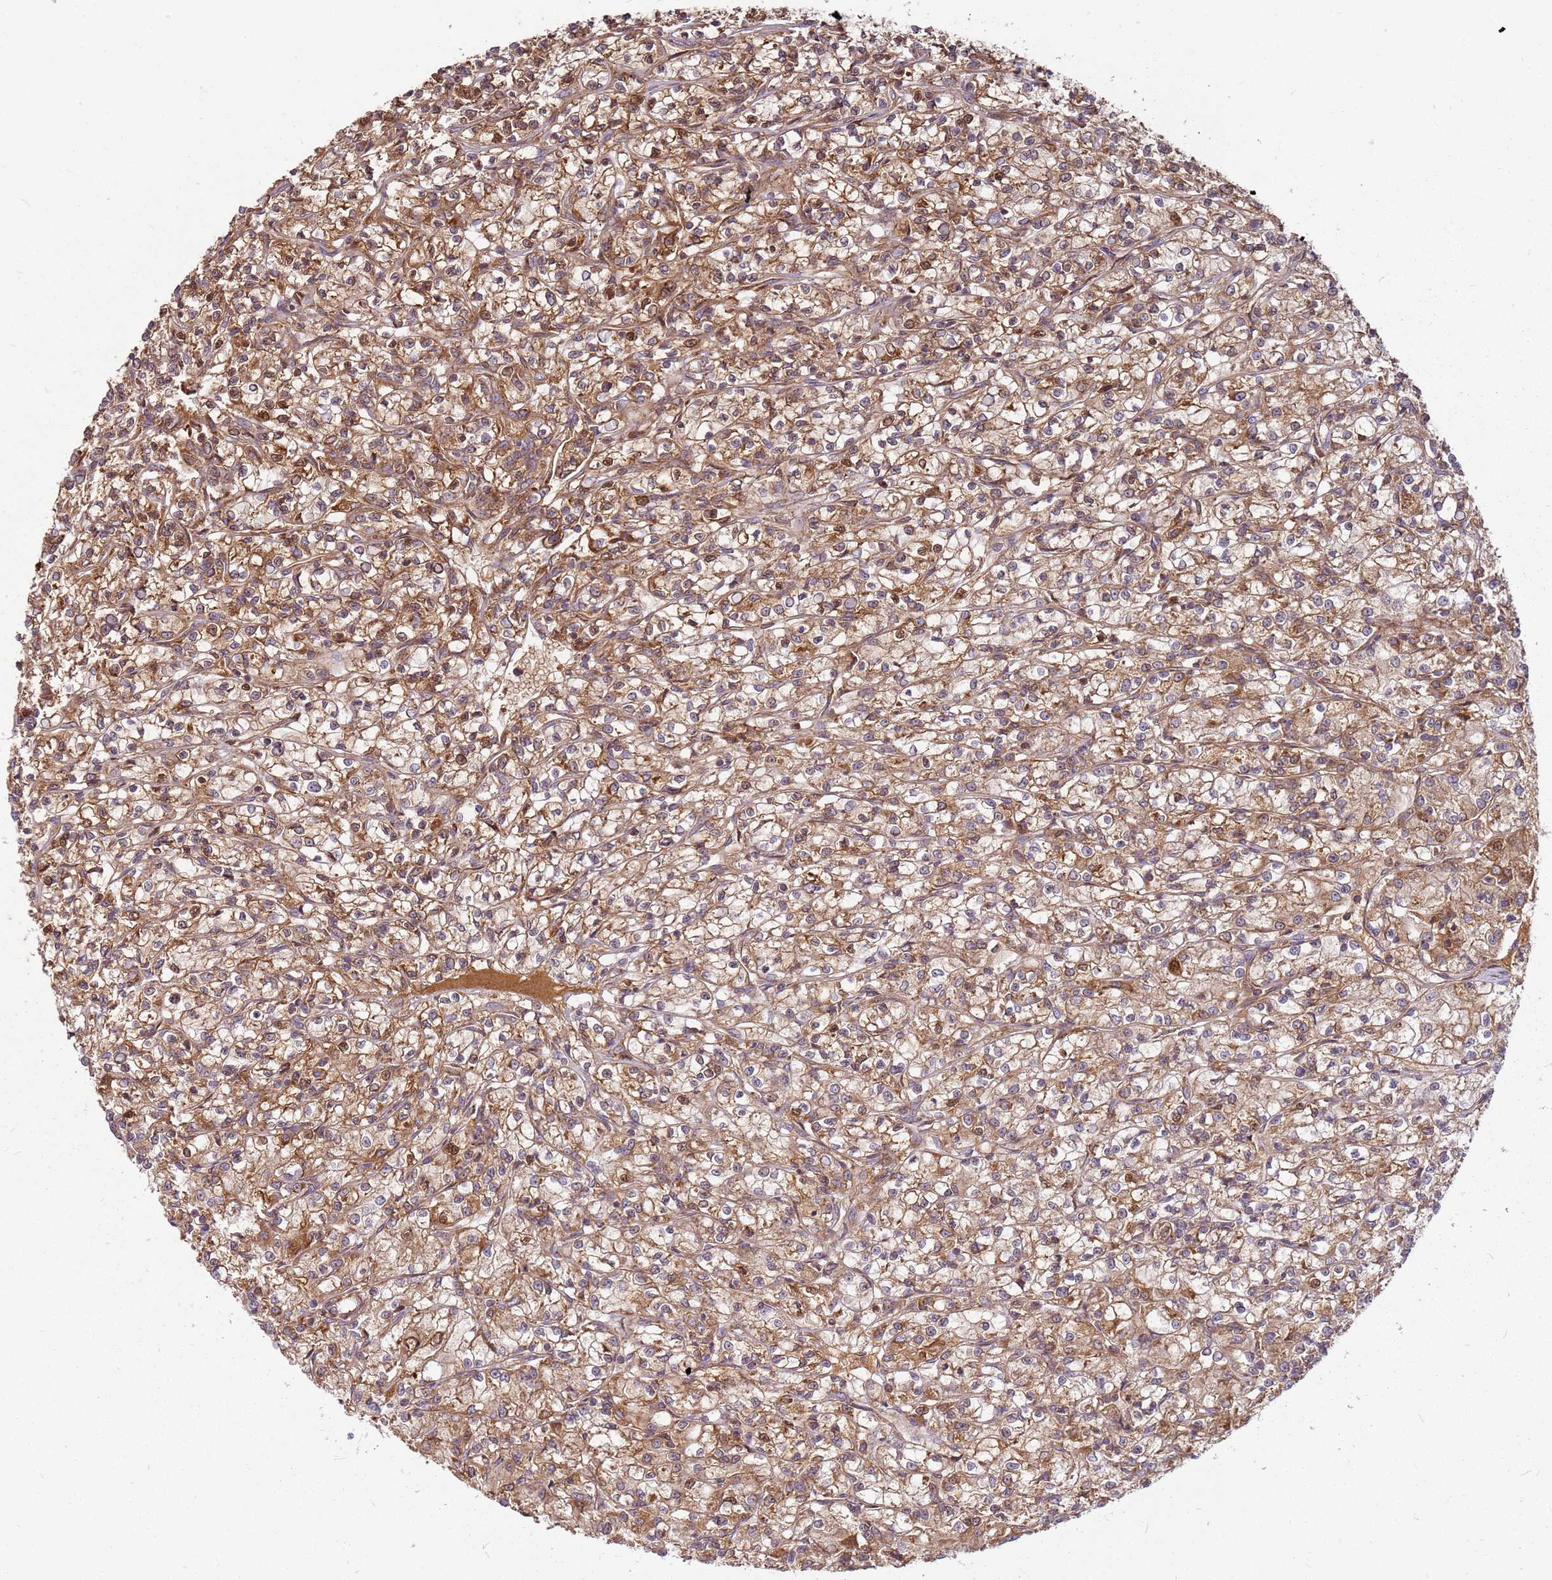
{"staining": {"intensity": "moderate", "quantity": ">75%", "location": "cytoplasmic/membranous"}, "tissue": "renal cancer", "cell_type": "Tumor cells", "image_type": "cancer", "snomed": [{"axis": "morphology", "description": "Adenocarcinoma, NOS"}, {"axis": "topography", "description": "Kidney"}], "caption": "This photomicrograph reveals renal cancer stained with IHC to label a protein in brown. The cytoplasmic/membranous of tumor cells show moderate positivity for the protein. Nuclei are counter-stained blue.", "gene": "CCDC159", "patient": {"sex": "female", "age": 59}}